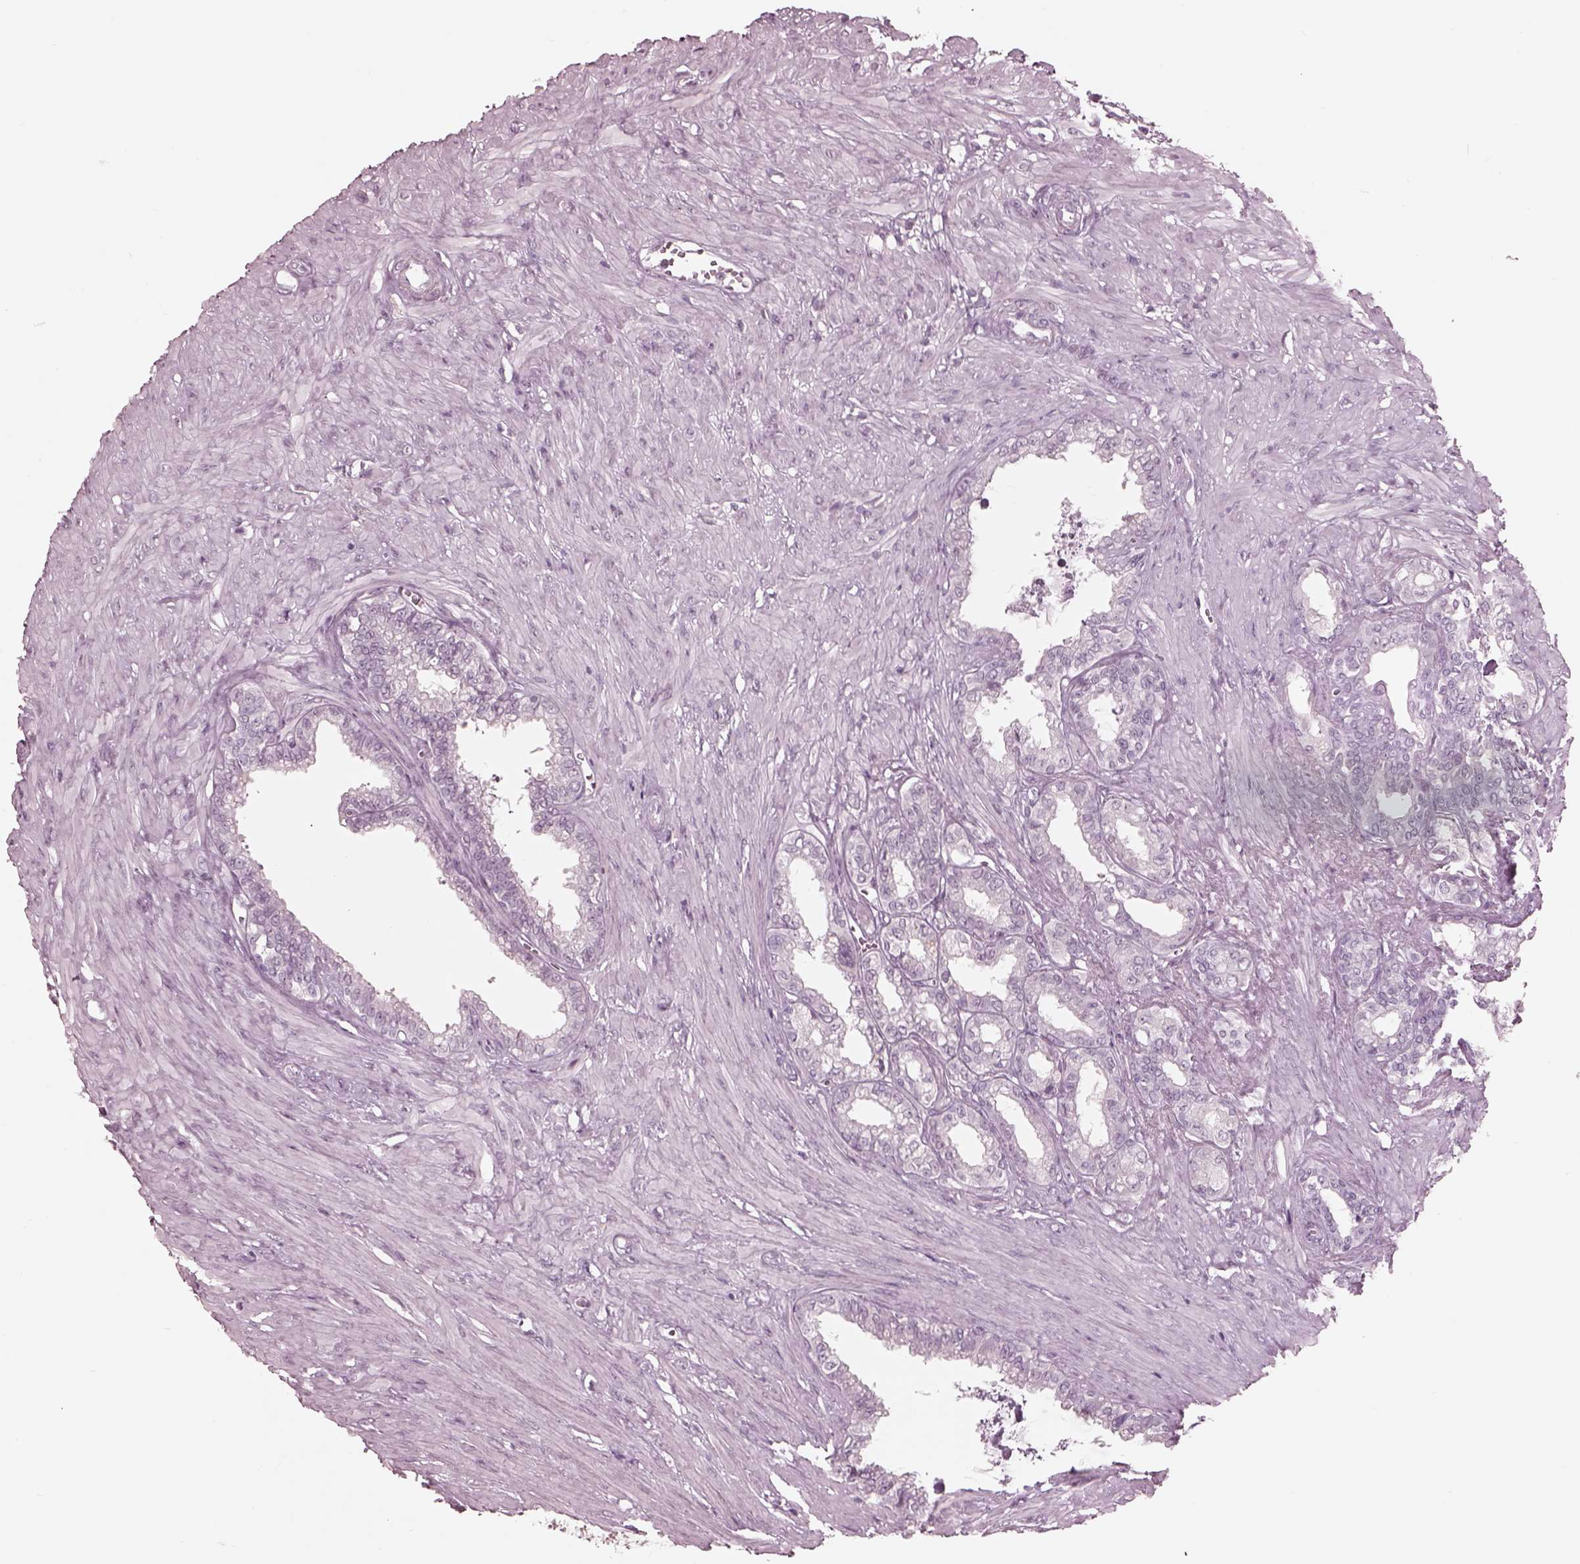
{"staining": {"intensity": "negative", "quantity": "none", "location": "none"}, "tissue": "seminal vesicle", "cell_type": "Glandular cells", "image_type": "normal", "snomed": [{"axis": "morphology", "description": "Normal tissue, NOS"}, {"axis": "morphology", "description": "Urothelial carcinoma, NOS"}, {"axis": "topography", "description": "Urinary bladder"}, {"axis": "topography", "description": "Seminal veicle"}], "caption": "Glandular cells are negative for protein expression in benign human seminal vesicle.", "gene": "GARIN4", "patient": {"sex": "male", "age": 76}}